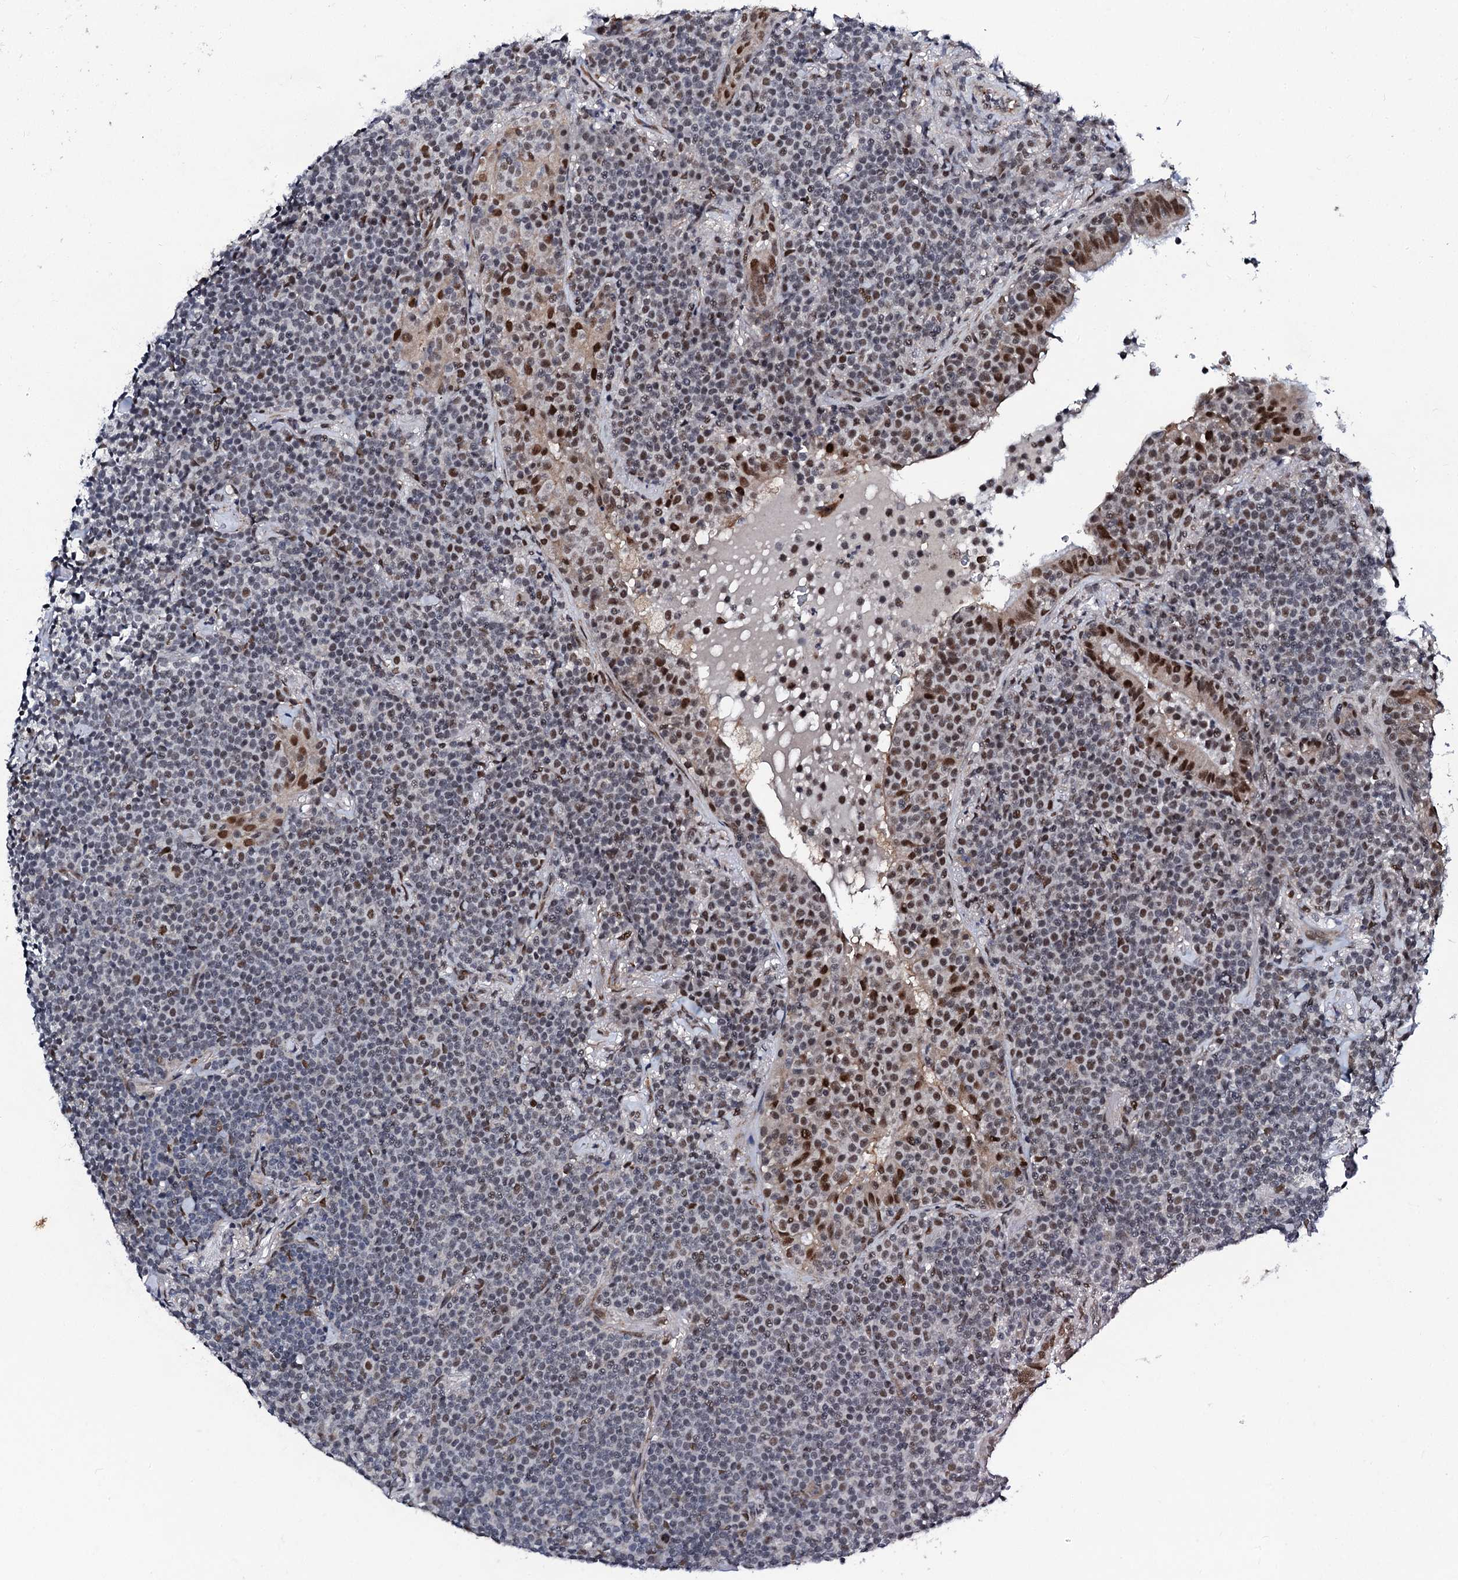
{"staining": {"intensity": "moderate", "quantity": "25%-75%", "location": "nuclear"}, "tissue": "lymphoma", "cell_type": "Tumor cells", "image_type": "cancer", "snomed": [{"axis": "morphology", "description": "Malignant lymphoma, non-Hodgkin's type, Low grade"}, {"axis": "topography", "description": "Lung"}], "caption": "Protein expression analysis of human lymphoma reveals moderate nuclear expression in about 25%-75% of tumor cells. (Brightfield microscopy of DAB IHC at high magnification).", "gene": "CSTF3", "patient": {"sex": "female", "age": 71}}